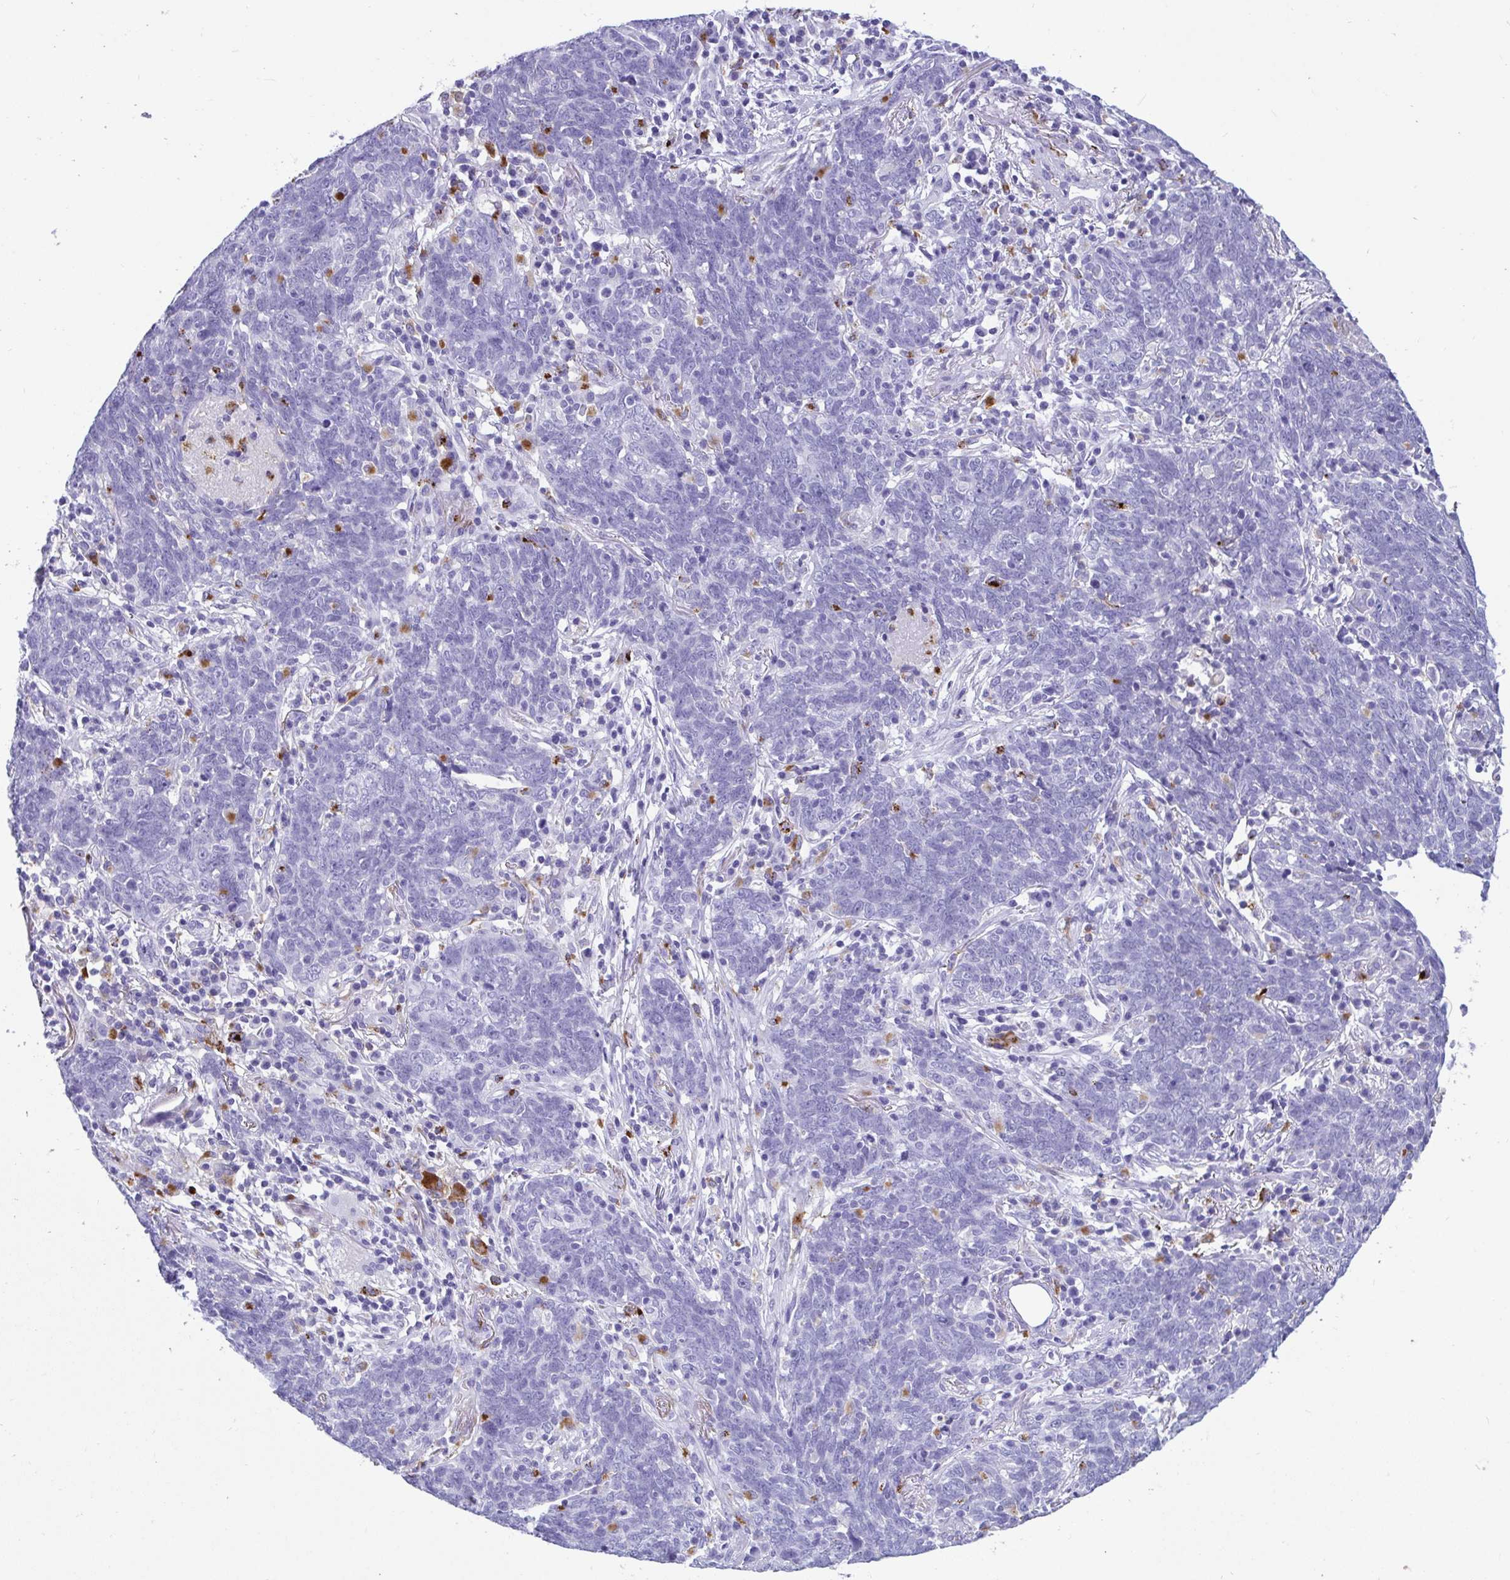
{"staining": {"intensity": "negative", "quantity": "none", "location": "none"}, "tissue": "lung cancer", "cell_type": "Tumor cells", "image_type": "cancer", "snomed": [{"axis": "morphology", "description": "Squamous cell carcinoma, NOS"}, {"axis": "topography", "description": "Lung"}], "caption": "Protein analysis of squamous cell carcinoma (lung) displays no significant expression in tumor cells.", "gene": "CPVL", "patient": {"sex": "female", "age": 72}}